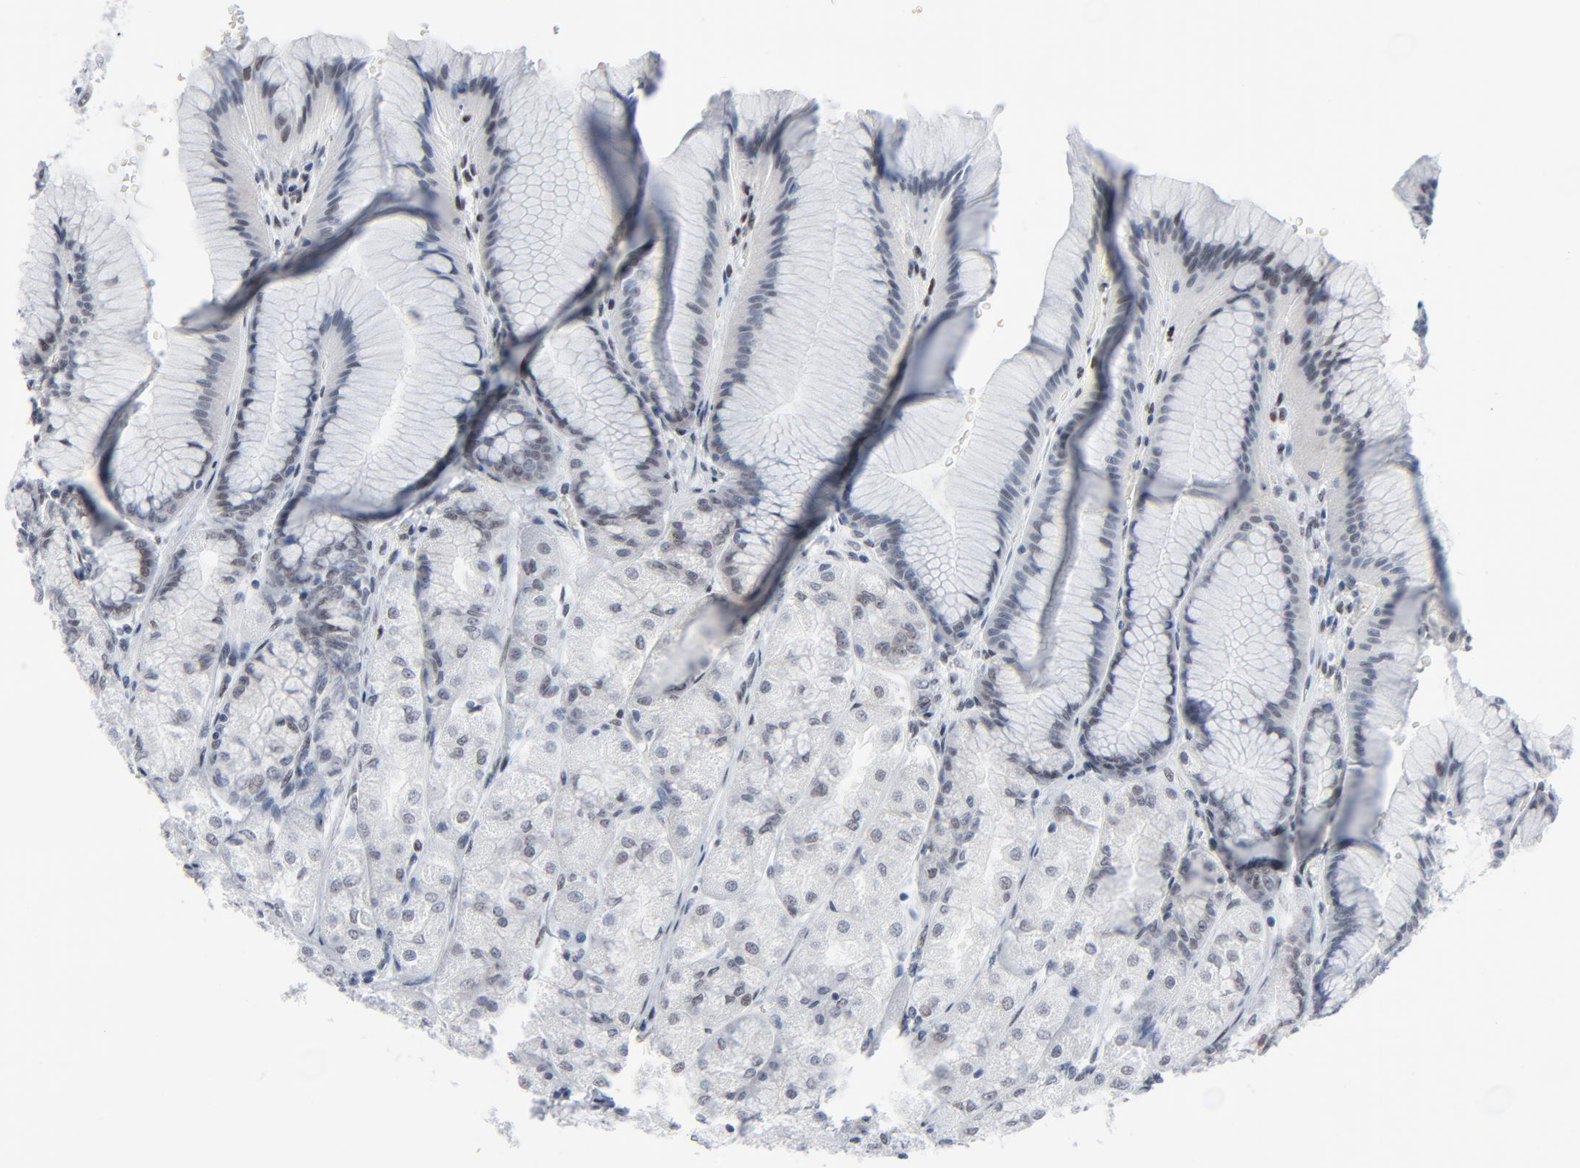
{"staining": {"intensity": "moderate", "quantity": "25%-75%", "location": "nuclear"}, "tissue": "stomach", "cell_type": "Glandular cells", "image_type": "normal", "snomed": [{"axis": "morphology", "description": "Normal tissue, NOS"}, {"axis": "morphology", "description": "Adenocarcinoma, NOS"}, {"axis": "topography", "description": "Stomach"}, {"axis": "topography", "description": "Stomach, lower"}], "caption": "IHC histopathology image of normal stomach: stomach stained using immunohistochemistry reveals medium levels of moderate protein expression localized specifically in the nuclear of glandular cells, appearing as a nuclear brown color.", "gene": "SIRT1", "patient": {"sex": "female", "age": 65}}